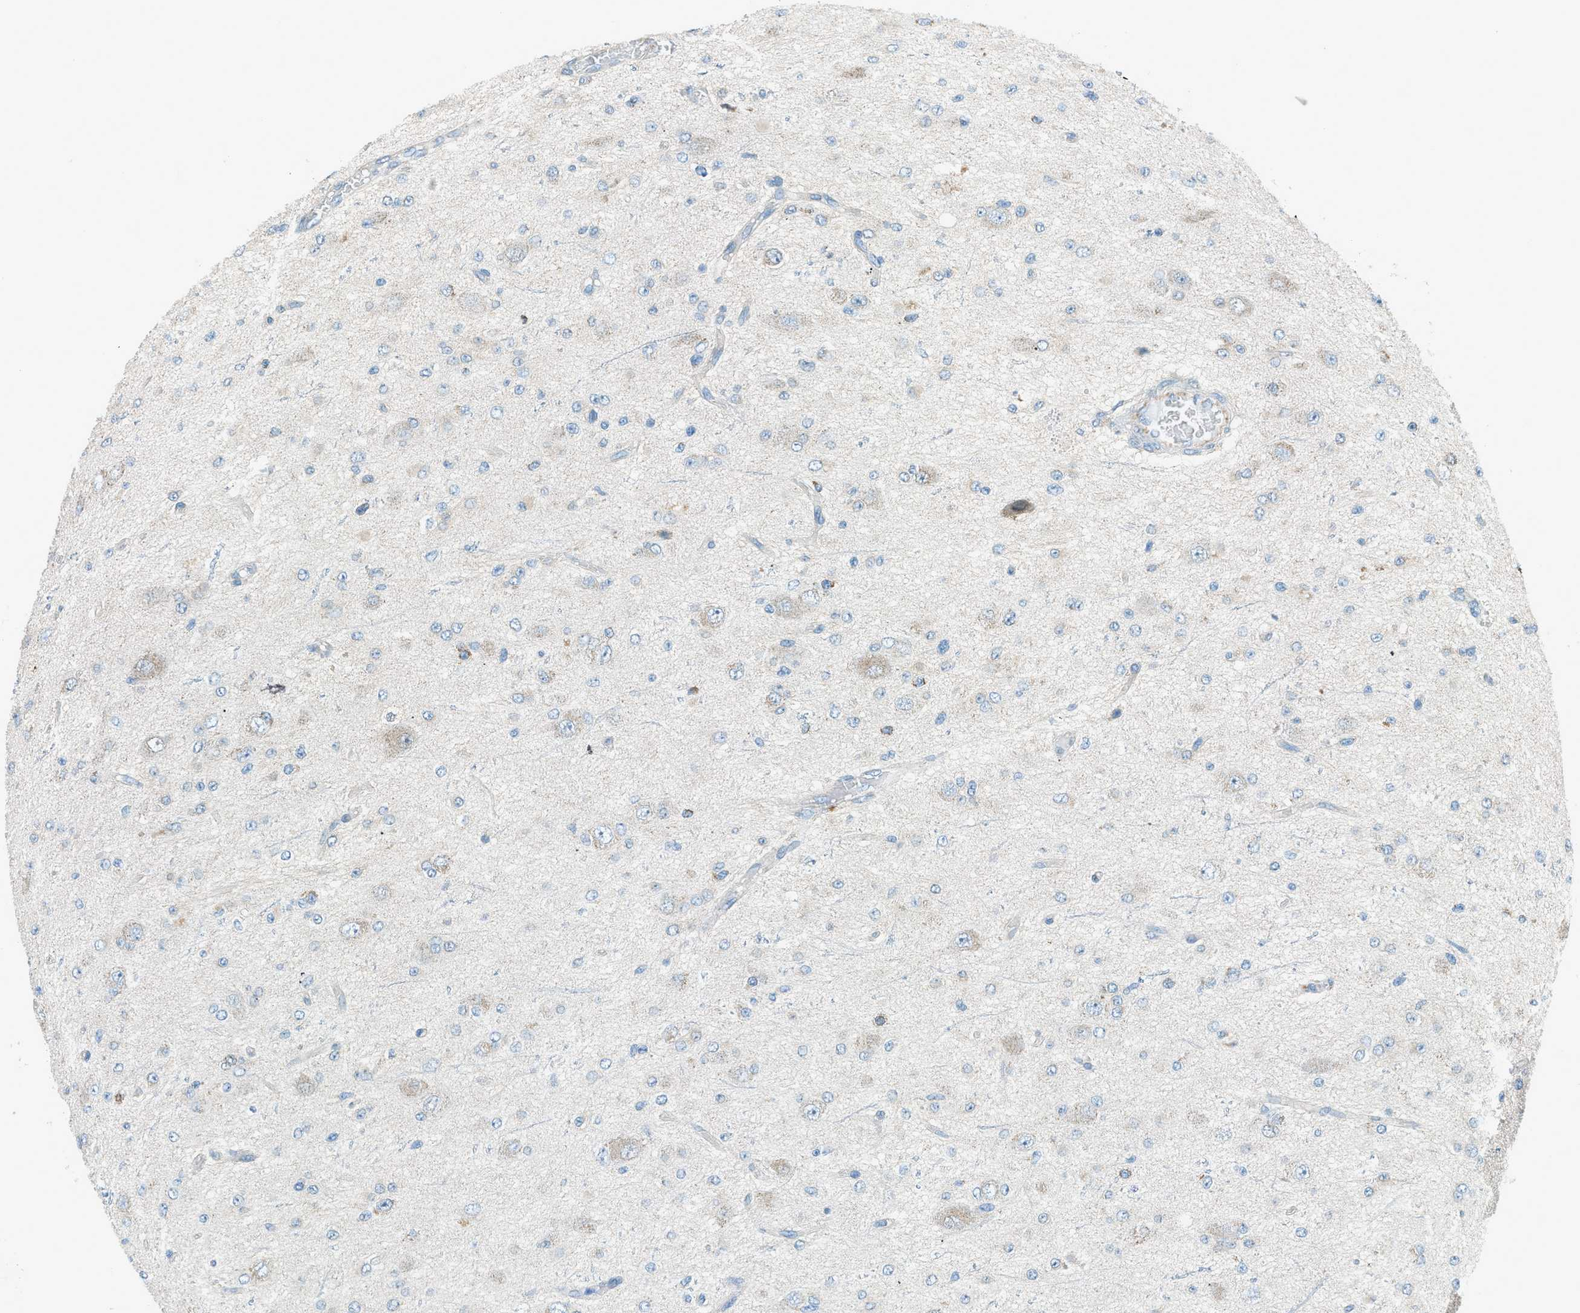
{"staining": {"intensity": "weak", "quantity": "<25%", "location": "cytoplasmic/membranous"}, "tissue": "glioma", "cell_type": "Tumor cells", "image_type": "cancer", "snomed": [{"axis": "morphology", "description": "Glioma, malignant, High grade"}, {"axis": "topography", "description": "pancreas cauda"}], "caption": "Tumor cells are negative for protein expression in human glioma. (DAB (3,3'-diaminobenzidine) IHC, high magnification).", "gene": "PIGG", "patient": {"sex": "male", "age": 60}}